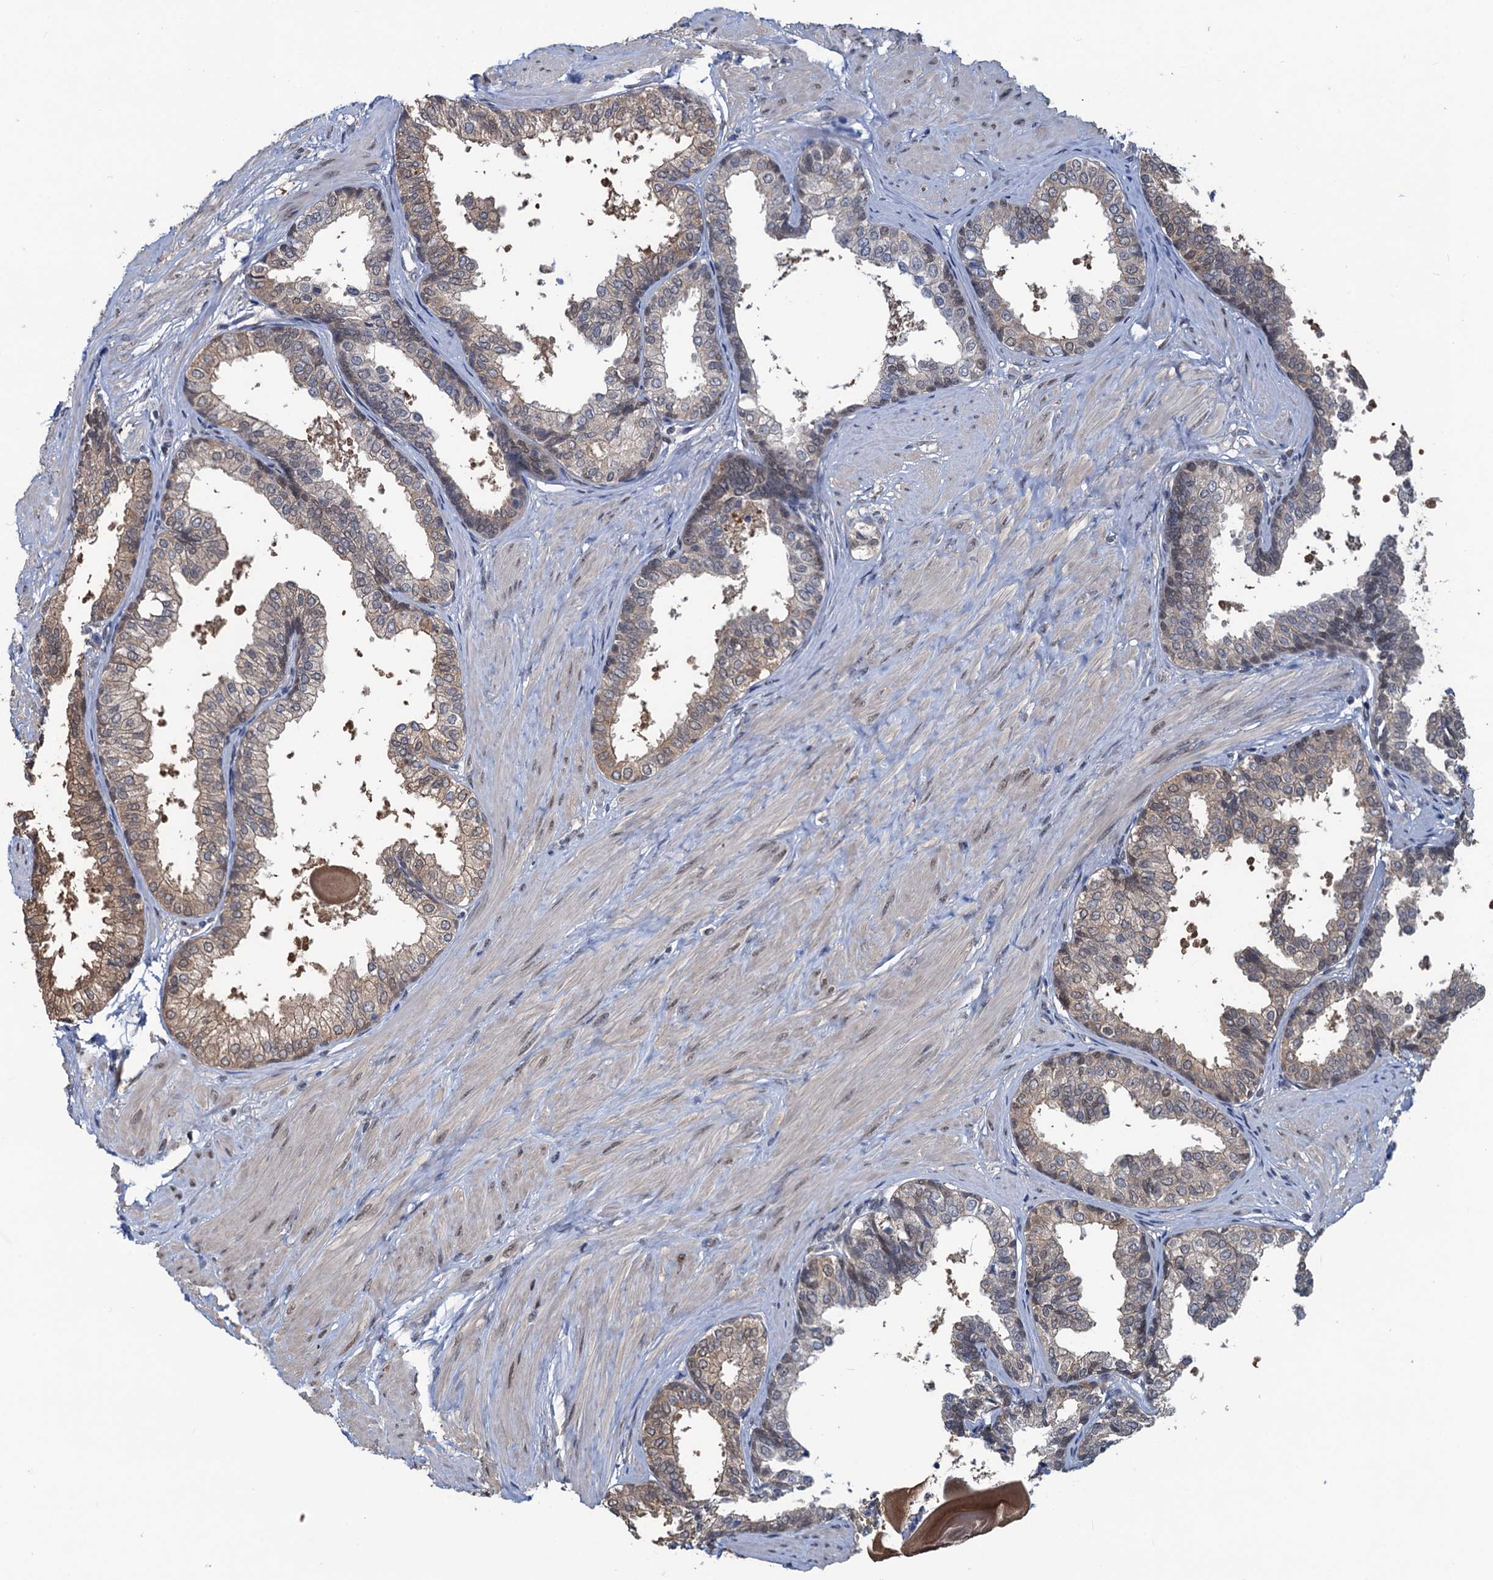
{"staining": {"intensity": "moderate", "quantity": "<25%", "location": "cytoplasmic/membranous"}, "tissue": "prostate", "cell_type": "Glandular cells", "image_type": "normal", "snomed": [{"axis": "morphology", "description": "Normal tissue, NOS"}, {"axis": "topography", "description": "Prostate"}], "caption": "Immunohistochemistry (IHC) (DAB (3,3'-diaminobenzidine)) staining of benign prostate displays moderate cytoplasmic/membranous protein expression in approximately <25% of glandular cells. (Stains: DAB in brown, nuclei in blue, Microscopy: brightfield microscopy at high magnification).", "gene": "RTKN2", "patient": {"sex": "male", "age": 48}}